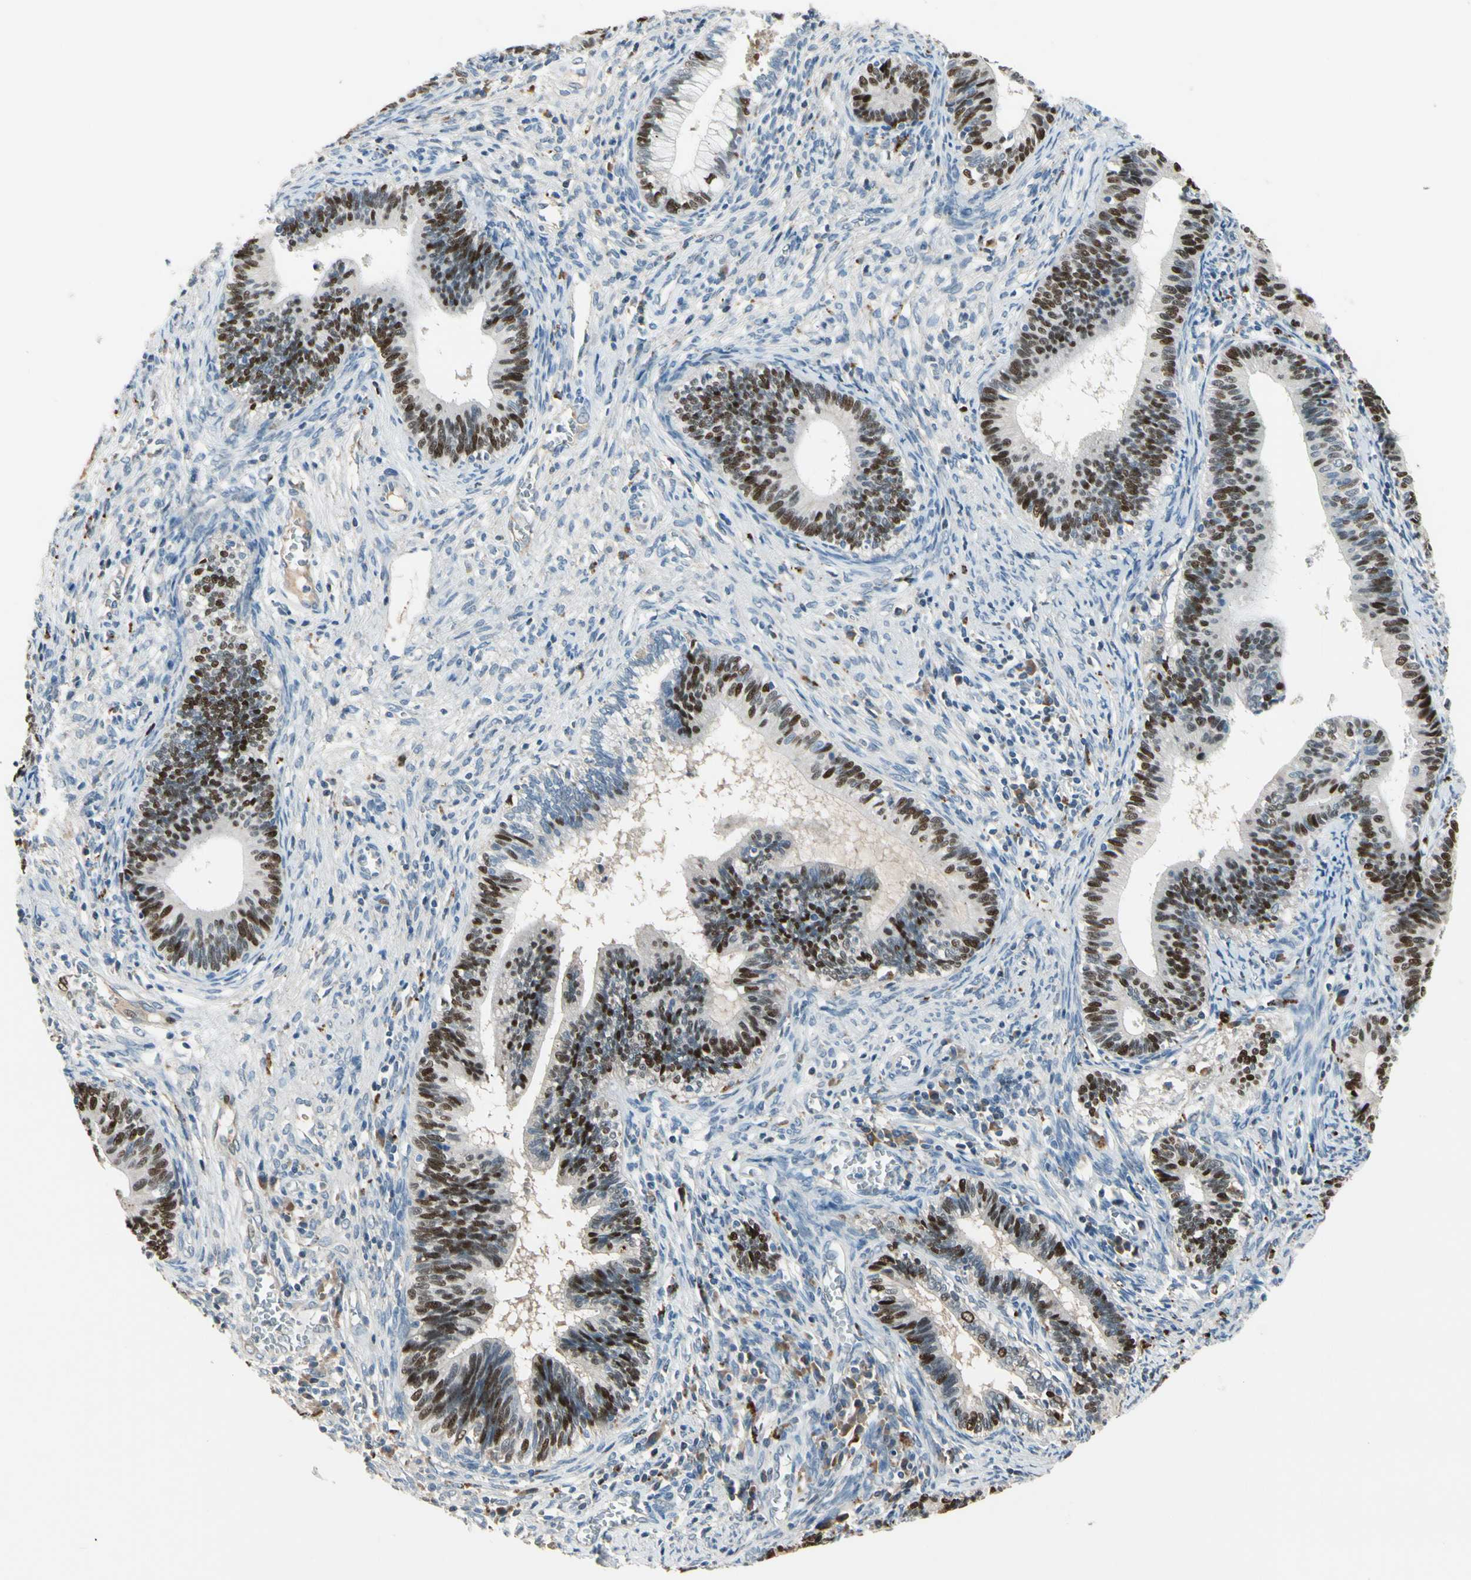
{"staining": {"intensity": "strong", "quantity": "25%-75%", "location": "nuclear"}, "tissue": "cervical cancer", "cell_type": "Tumor cells", "image_type": "cancer", "snomed": [{"axis": "morphology", "description": "Adenocarcinoma, NOS"}, {"axis": "topography", "description": "Cervix"}], "caption": "Protein expression analysis of cervical adenocarcinoma displays strong nuclear expression in approximately 25%-75% of tumor cells.", "gene": "ZKSCAN4", "patient": {"sex": "female", "age": 44}}